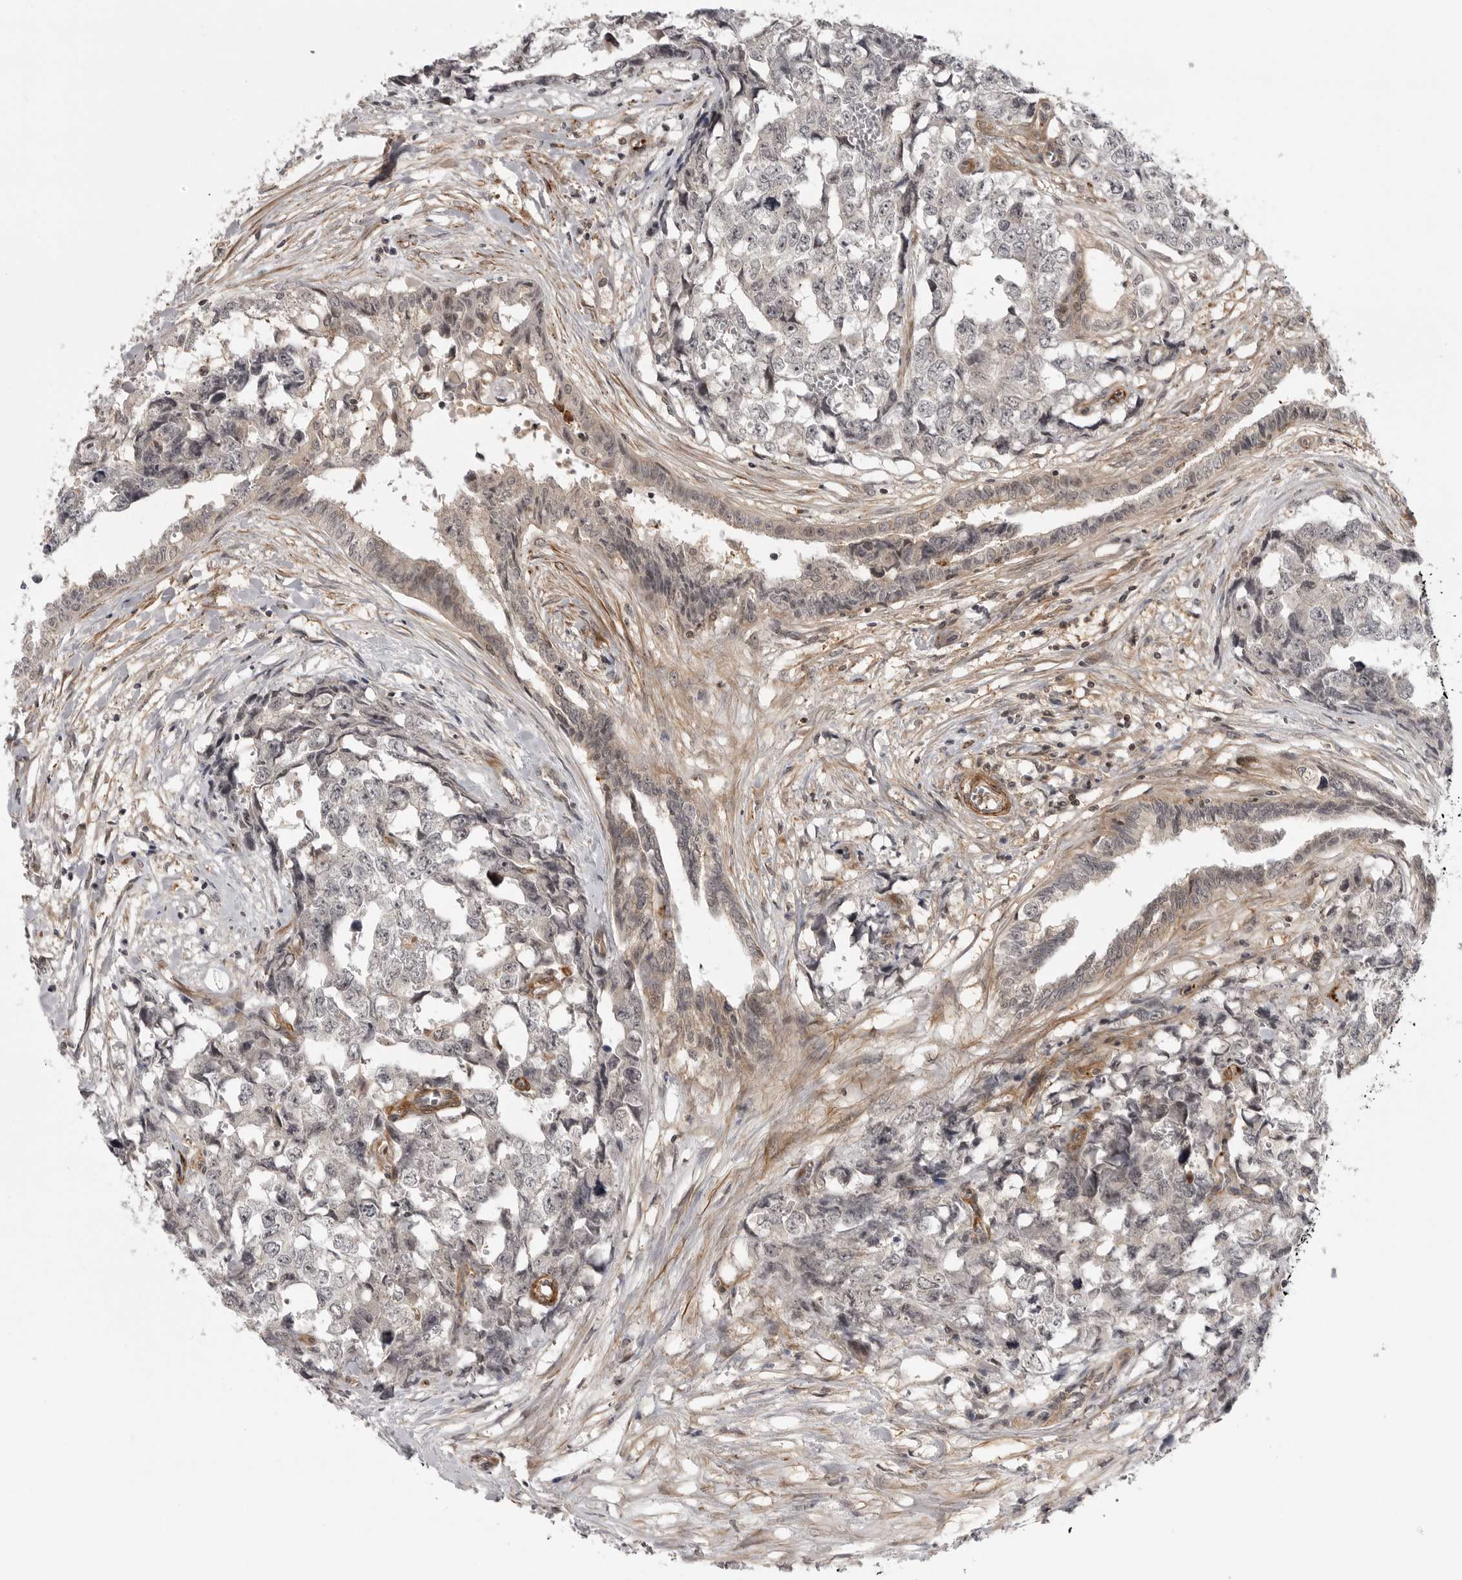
{"staining": {"intensity": "weak", "quantity": ">75%", "location": "nuclear"}, "tissue": "testis cancer", "cell_type": "Tumor cells", "image_type": "cancer", "snomed": [{"axis": "morphology", "description": "Carcinoma, Embryonal, NOS"}, {"axis": "topography", "description": "Testis"}], "caption": "Approximately >75% of tumor cells in testis cancer show weak nuclear protein staining as visualized by brown immunohistochemical staining.", "gene": "TUT4", "patient": {"sex": "male", "age": 31}}